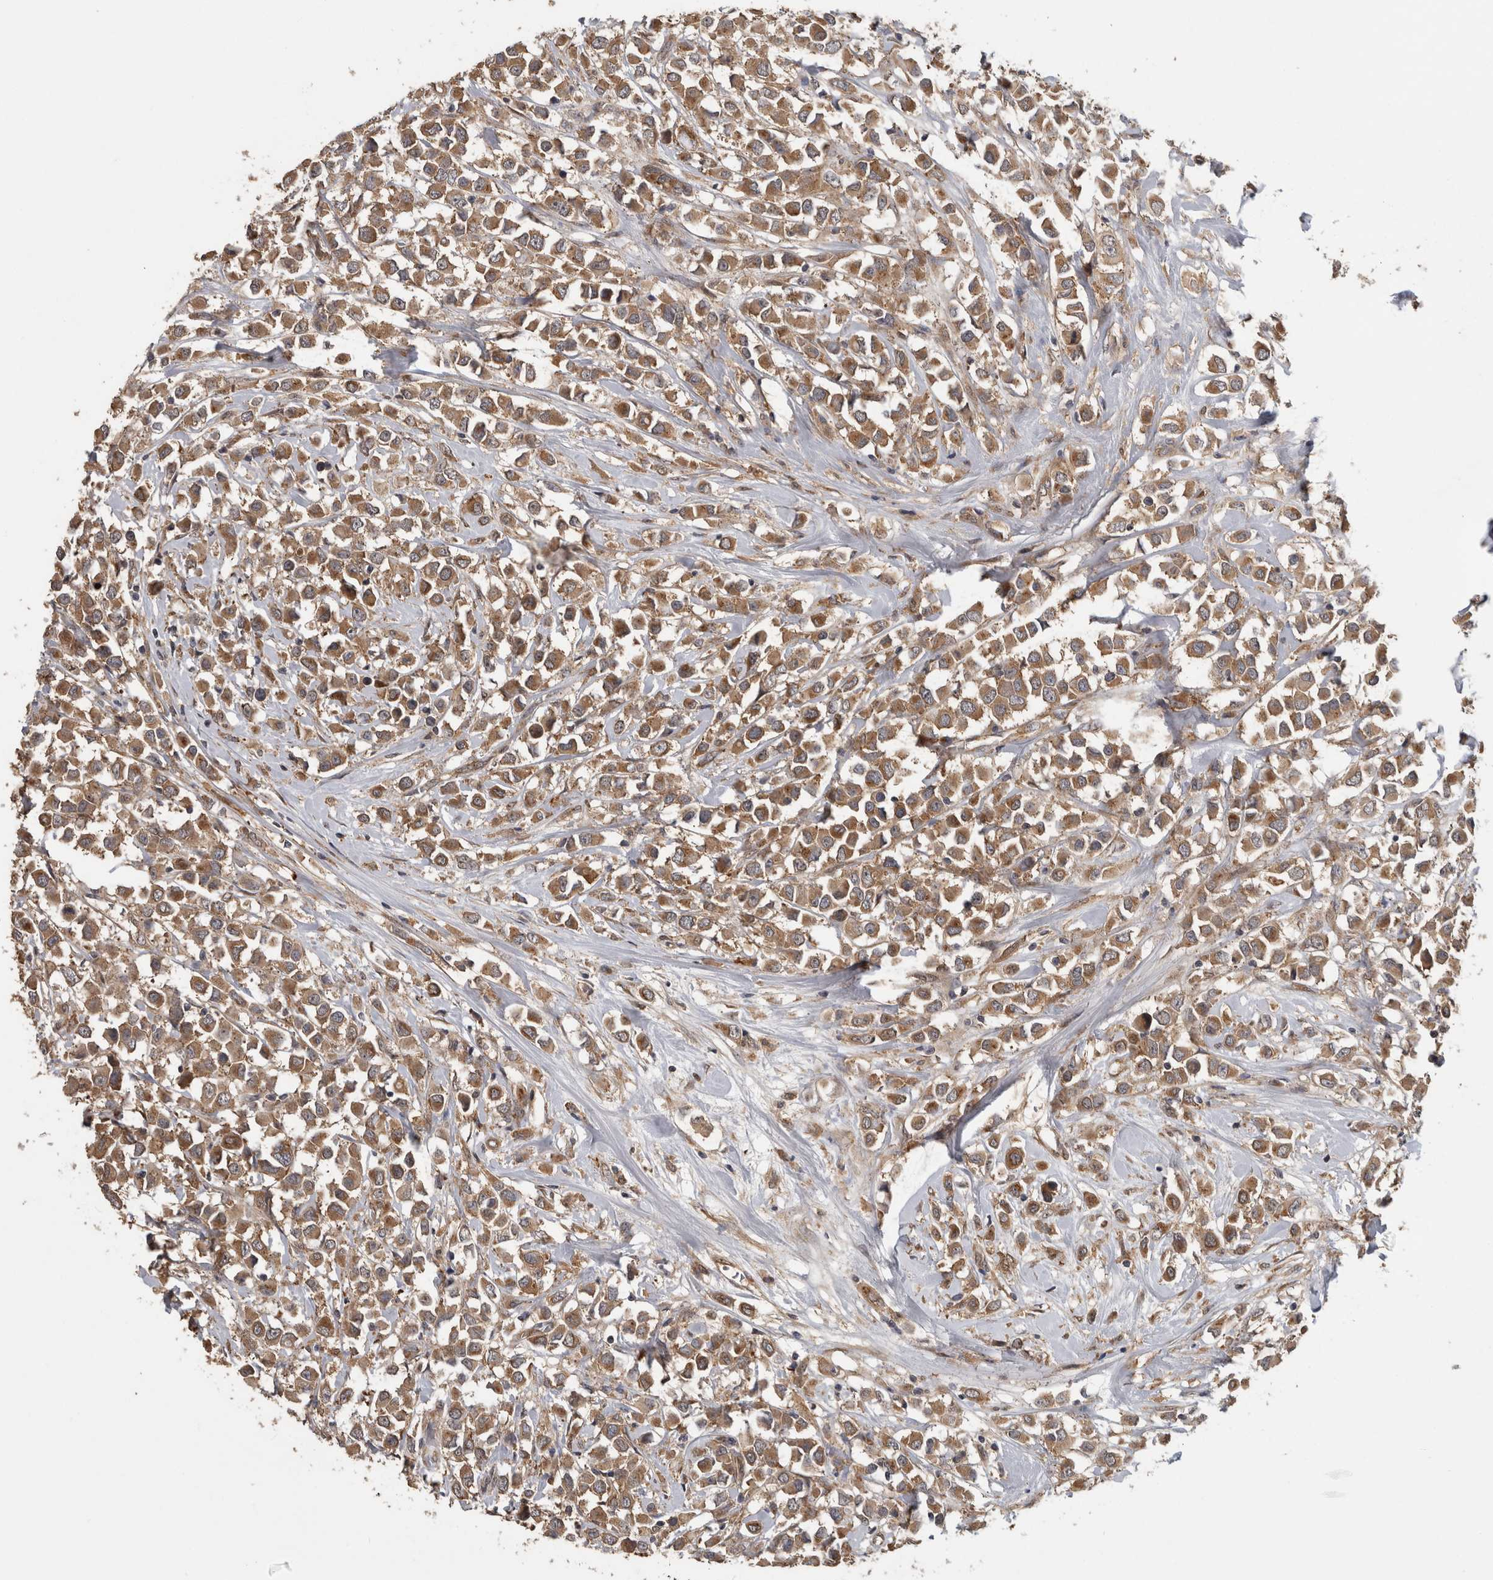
{"staining": {"intensity": "moderate", "quantity": ">75%", "location": "cytoplasmic/membranous"}, "tissue": "breast cancer", "cell_type": "Tumor cells", "image_type": "cancer", "snomed": [{"axis": "morphology", "description": "Duct carcinoma"}, {"axis": "topography", "description": "Breast"}], "caption": "Approximately >75% of tumor cells in human breast infiltrating ductal carcinoma exhibit moderate cytoplasmic/membranous protein expression as visualized by brown immunohistochemical staining.", "gene": "ATXN2", "patient": {"sex": "female", "age": 61}}